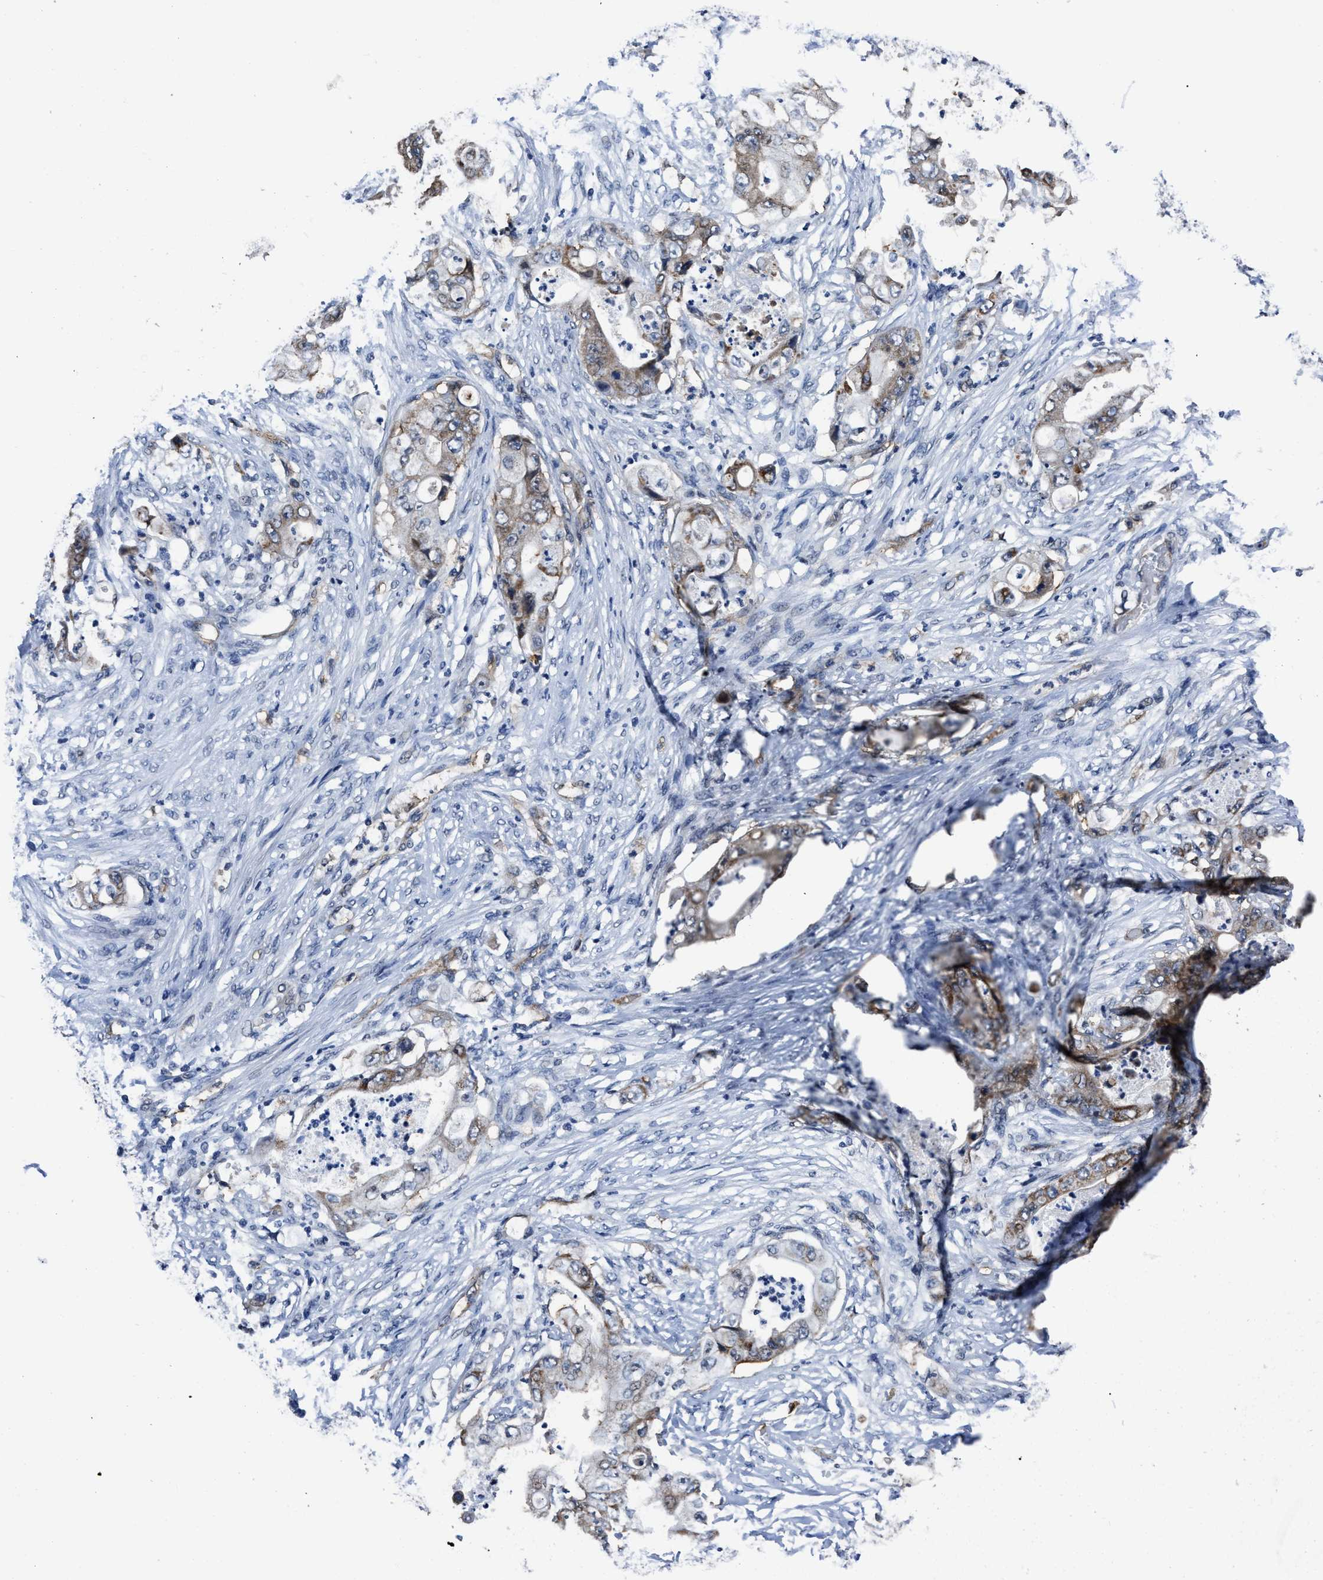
{"staining": {"intensity": "moderate", "quantity": ">75%", "location": "cytoplasmic/membranous"}, "tissue": "stomach cancer", "cell_type": "Tumor cells", "image_type": "cancer", "snomed": [{"axis": "morphology", "description": "Adenocarcinoma, NOS"}, {"axis": "topography", "description": "Stomach"}], "caption": "This is an image of immunohistochemistry (IHC) staining of stomach cancer, which shows moderate staining in the cytoplasmic/membranous of tumor cells.", "gene": "MARCKSL1", "patient": {"sex": "female", "age": 73}}